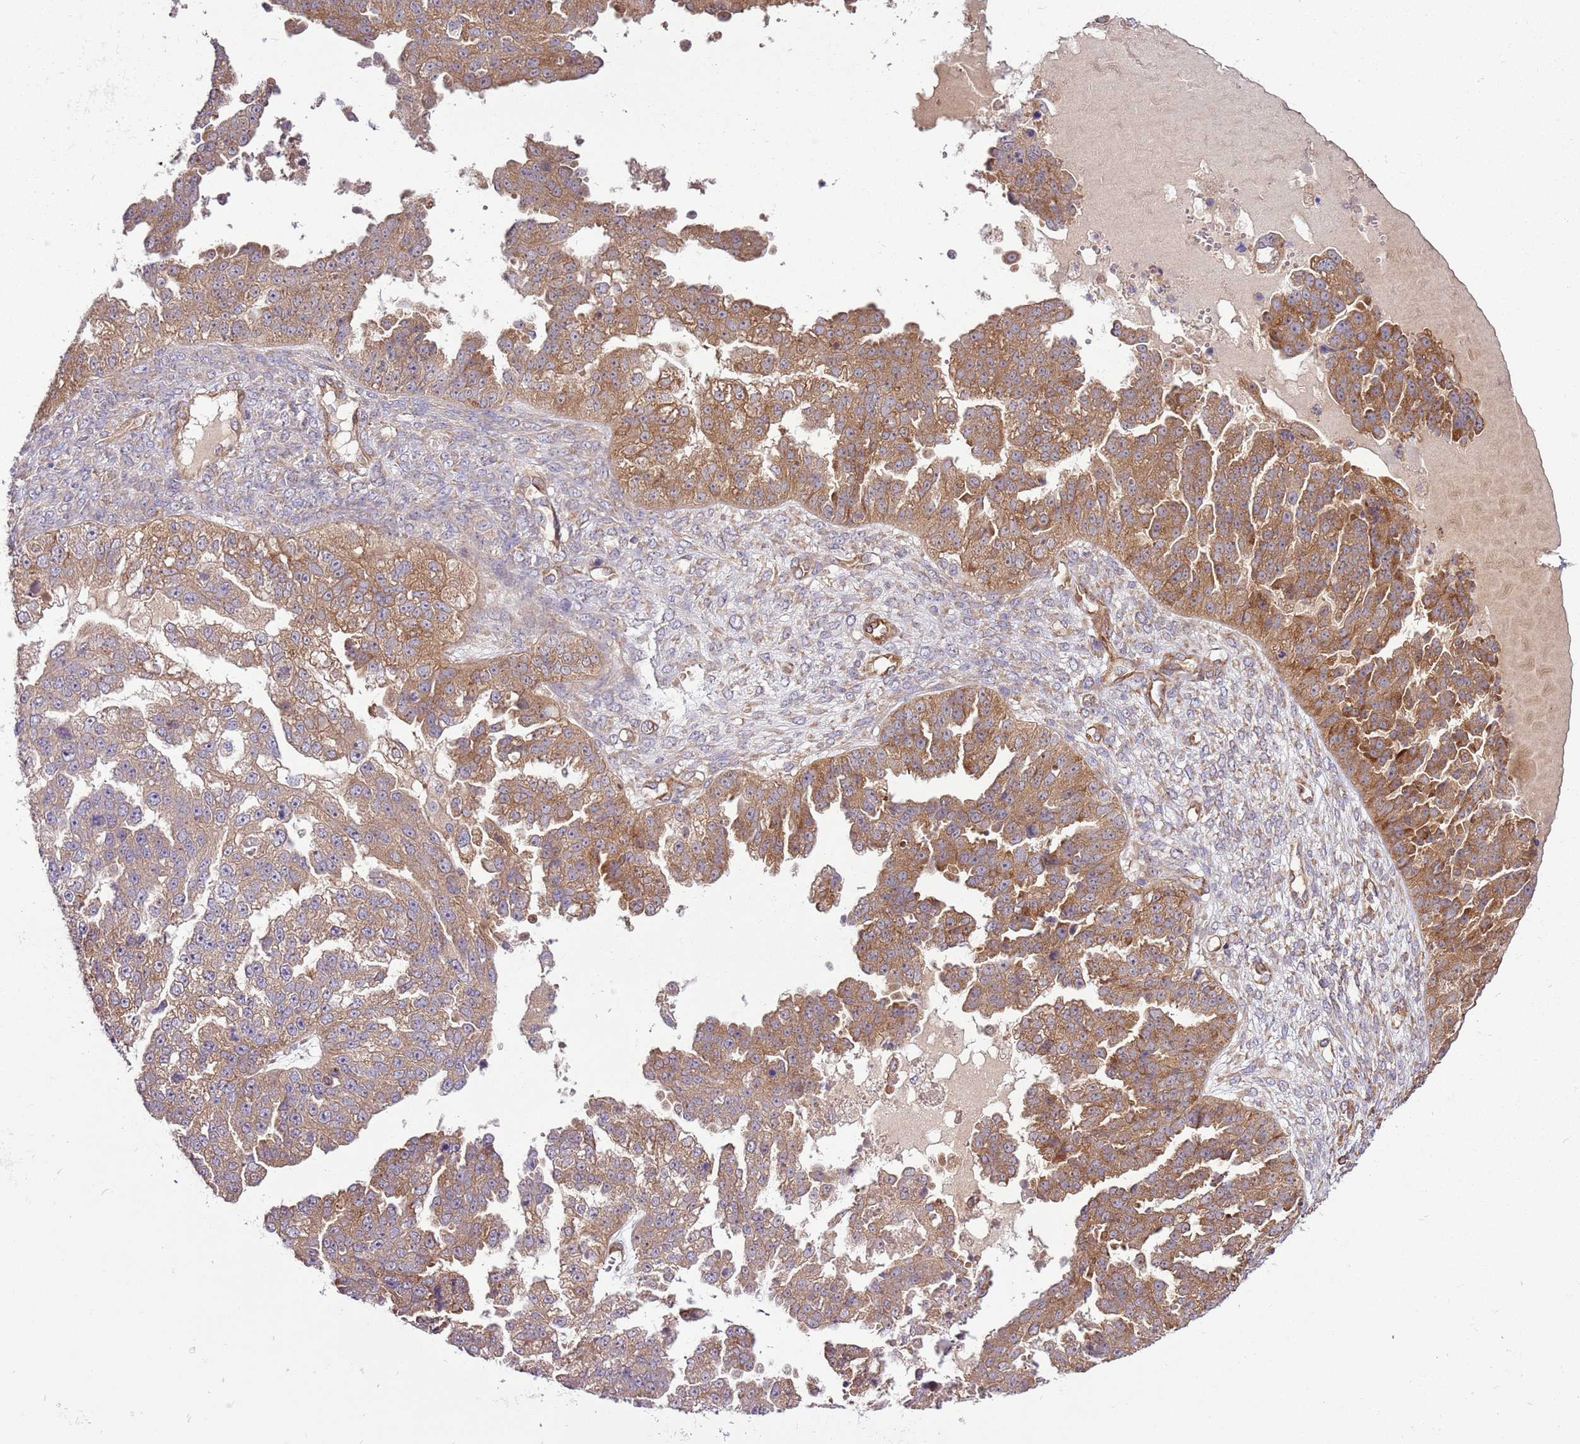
{"staining": {"intensity": "moderate", "quantity": ">75%", "location": "cytoplasmic/membranous"}, "tissue": "ovarian cancer", "cell_type": "Tumor cells", "image_type": "cancer", "snomed": [{"axis": "morphology", "description": "Cystadenocarcinoma, serous, NOS"}, {"axis": "topography", "description": "Ovary"}], "caption": "Human ovarian serous cystadenocarcinoma stained for a protein (brown) displays moderate cytoplasmic/membranous positive positivity in about >75% of tumor cells.", "gene": "GNL1", "patient": {"sex": "female", "age": 58}}